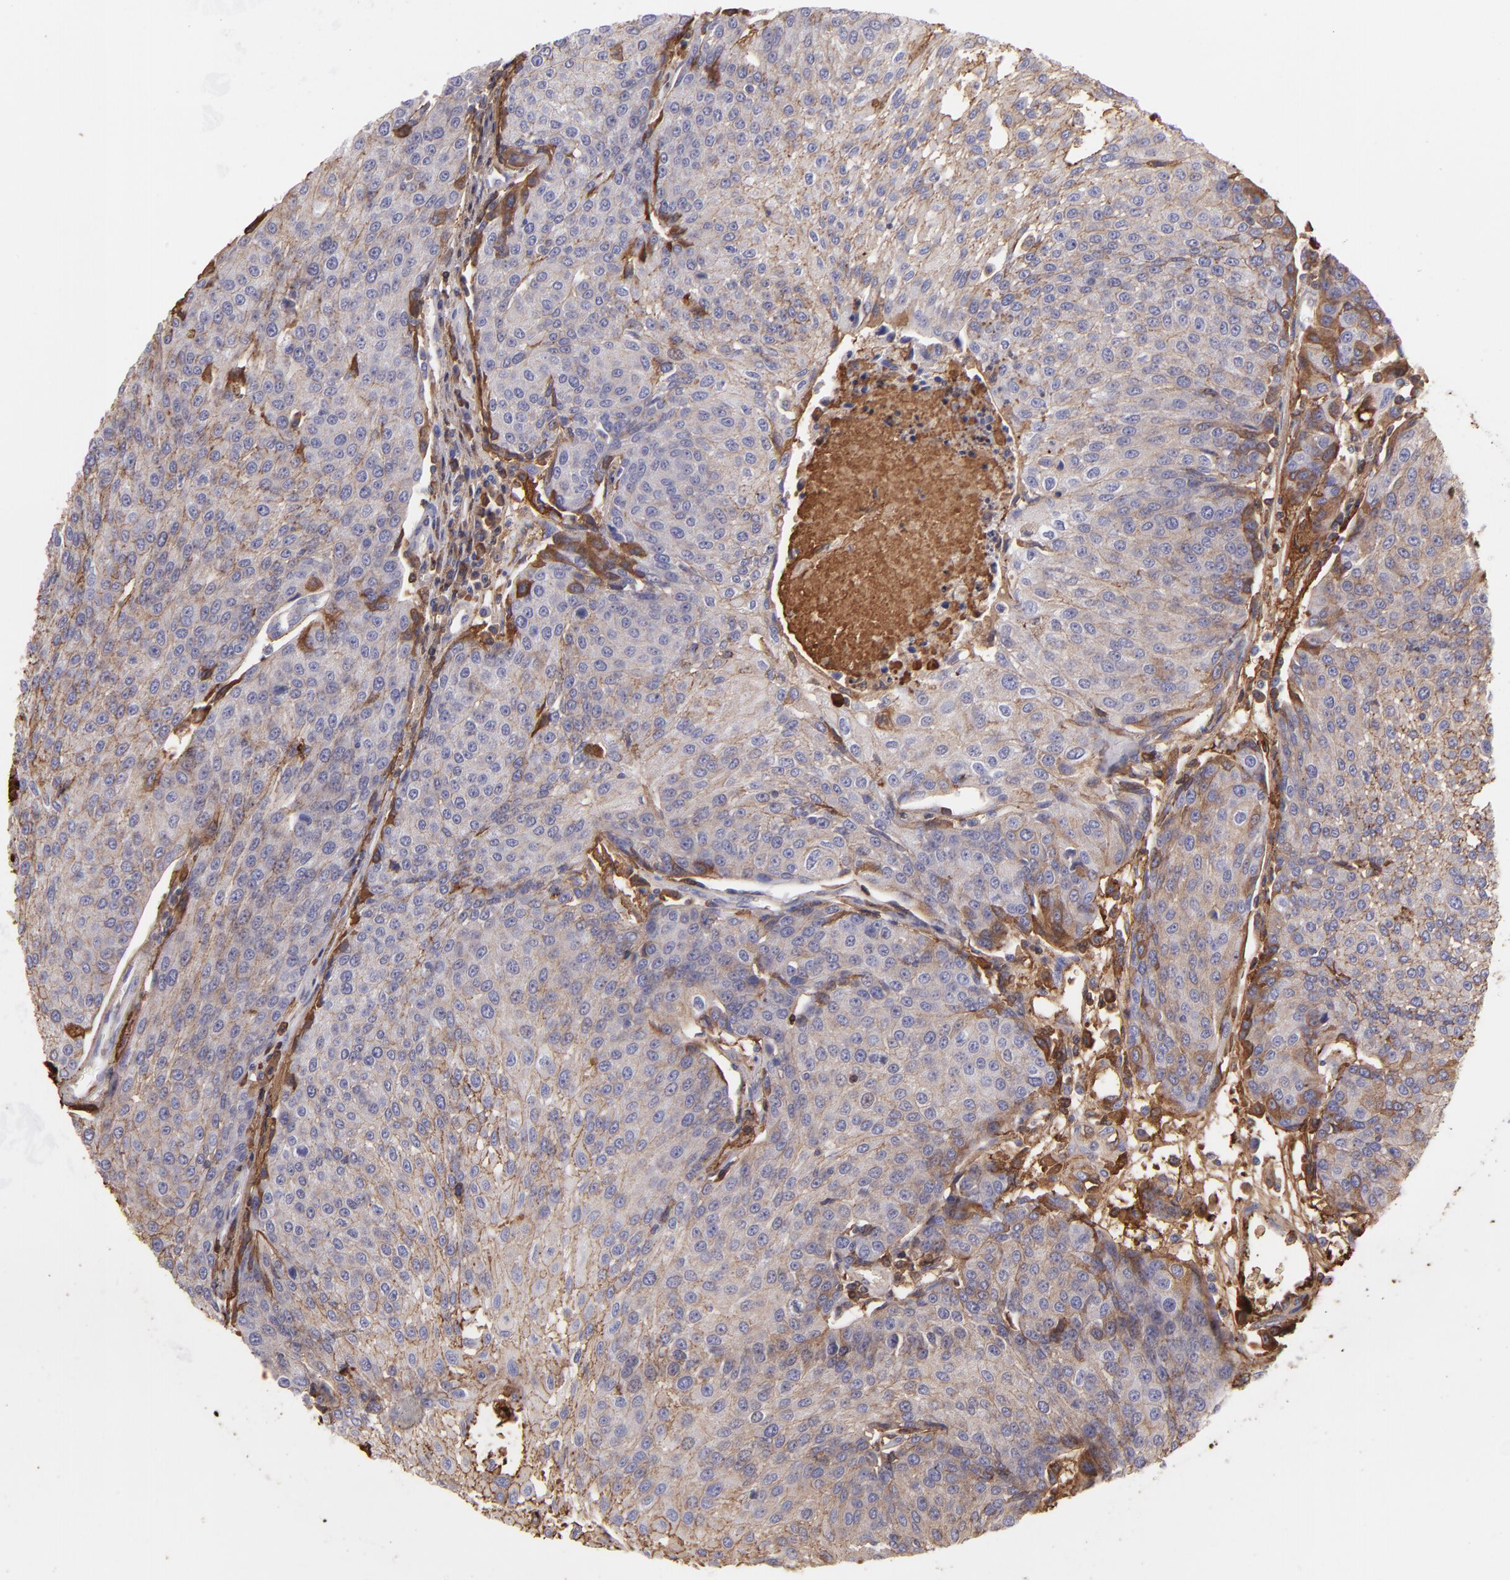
{"staining": {"intensity": "moderate", "quantity": ">75%", "location": "cytoplasmic/membranous"}, "tissue": "urothelial cancer", "cell_type": "Tumor cells", "image_type": "cancer", "snomed": [{"axis": "morphology", "description": "Urothelial carcinoma, High grade"}, {"axis": "topography", "description": "Urinary bladder"}], "caption": "Urothelial cancer tissue reveals moderate cytoplasmic/membranous expression in about >75% of tumor cells", "gene": "FGB", "patient": {"sex": "female", "age": 85}}